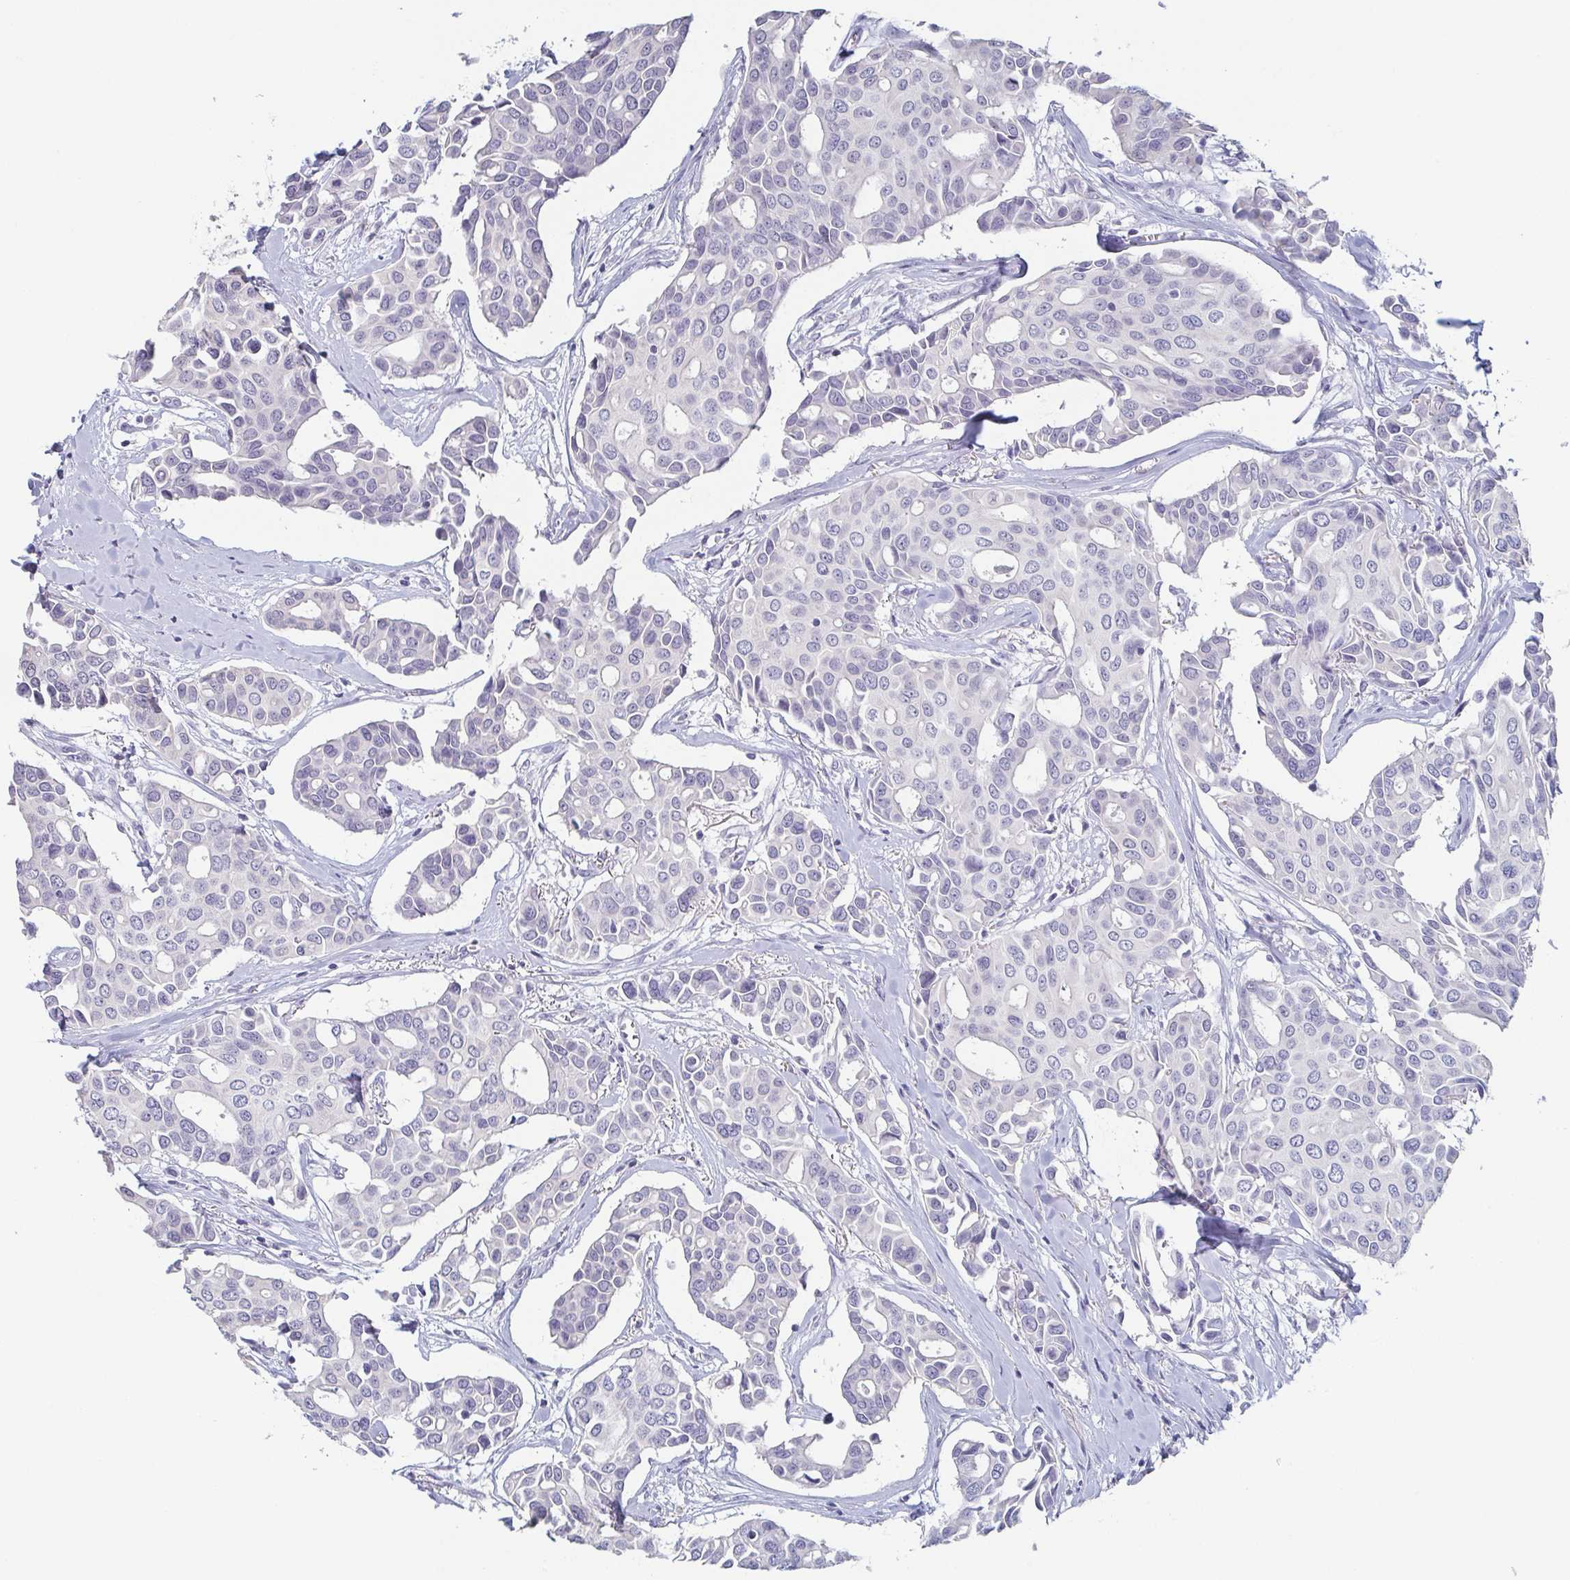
{"staining": {"intensity": "negative", "quantity": "none", "location": "none"}, "tissue": "breast cancer", "cell_type": "Tumor cells", "image_type": "cancer", "snomed": [{"axis": "morphology", "description": "Duct carcinoma"}, {"axis": "topography", "description": "Breast"}], "caption": "Breast cancer was stained to show a protein in brown. There is no significant staining in tumor cells.", "gene": "REG4", "patient": {"sex": "female", "age": 54}}